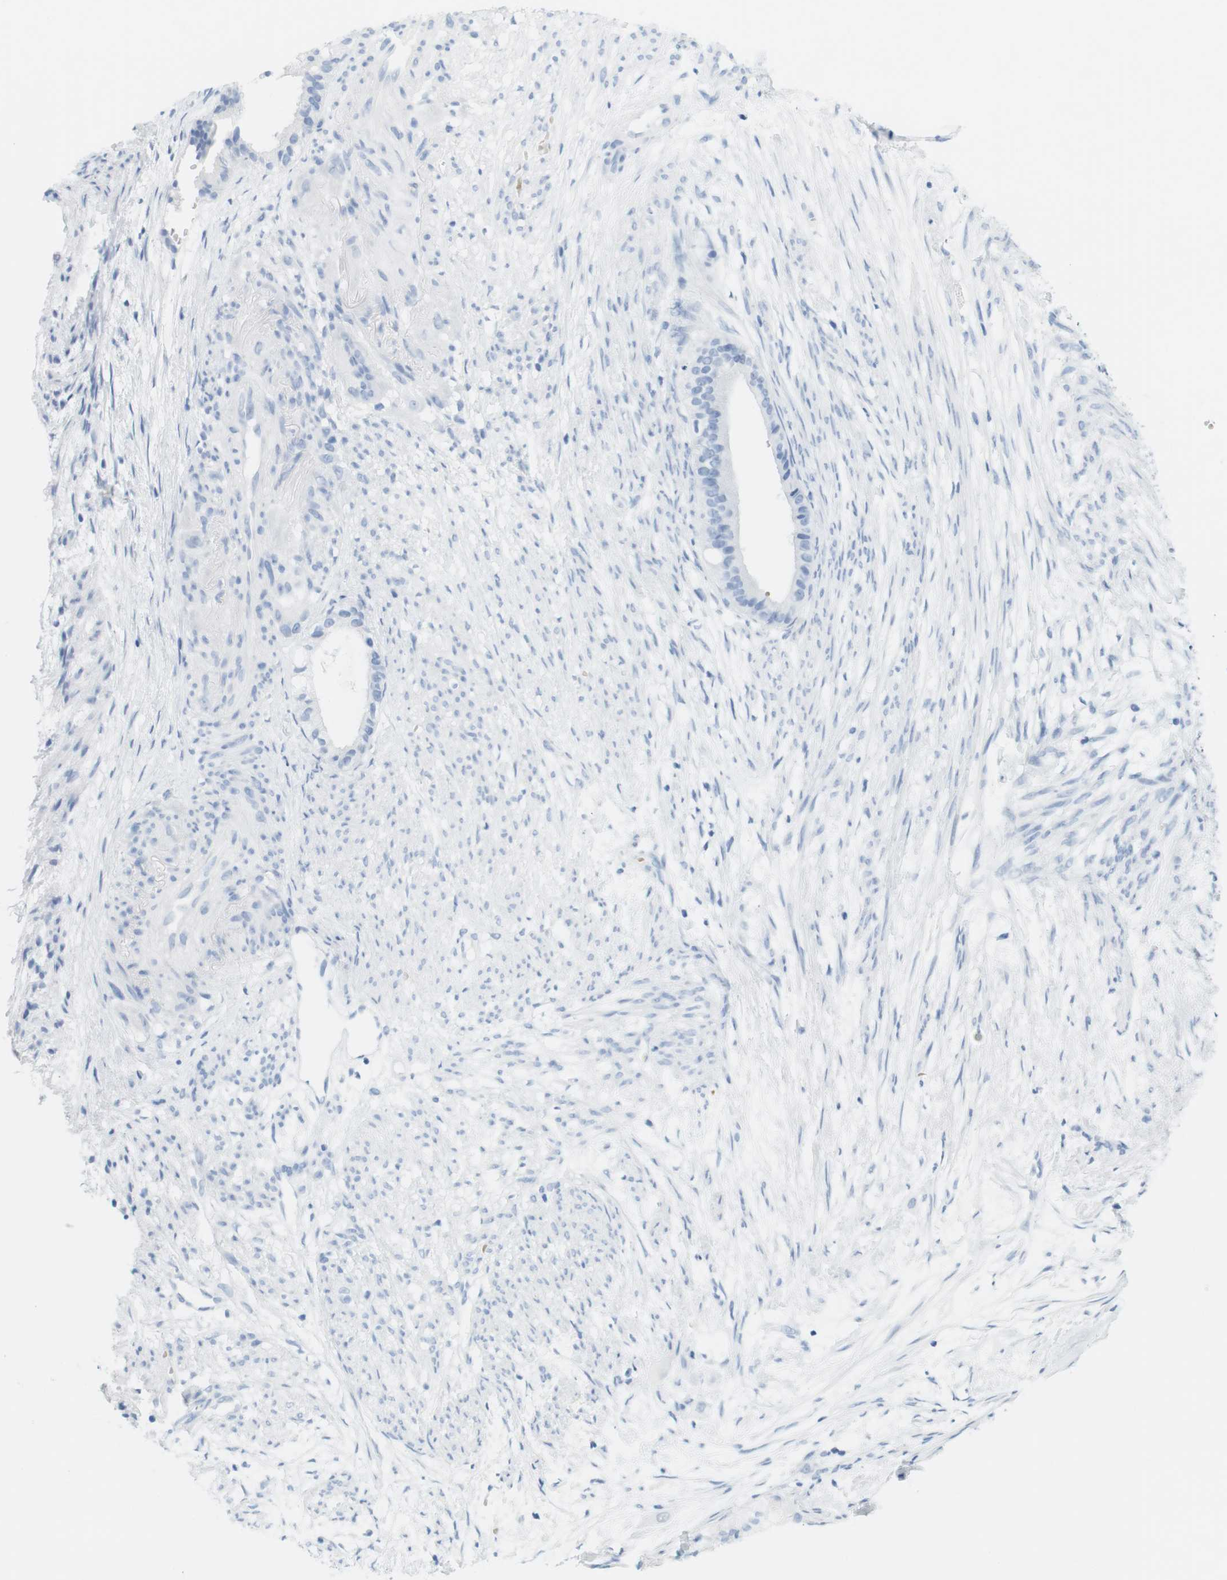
{"staining": {"intensity": "negative", "quantity": "none", "location": "none"}, "tissue": "cervical cancer", "cell_type": "Tumor cells", "image_type": "cancer", "snomed": [{"axis": "morphology", "description": "Normal tissue, NOS"}, {"axis": "morphology", "description": "Adenocarcinoma, NOS"}, {"axis": "topography", "description": "Cervix"}, {"axis": "topography", "description": "Endometrium"}], "caption": "Immunohistochemical staining of human cervical adenocarcinoma reveals no significant positivity in tumor cells.", "gene": "TNNT2", "patient": {"sex": "female", "age": 86}}